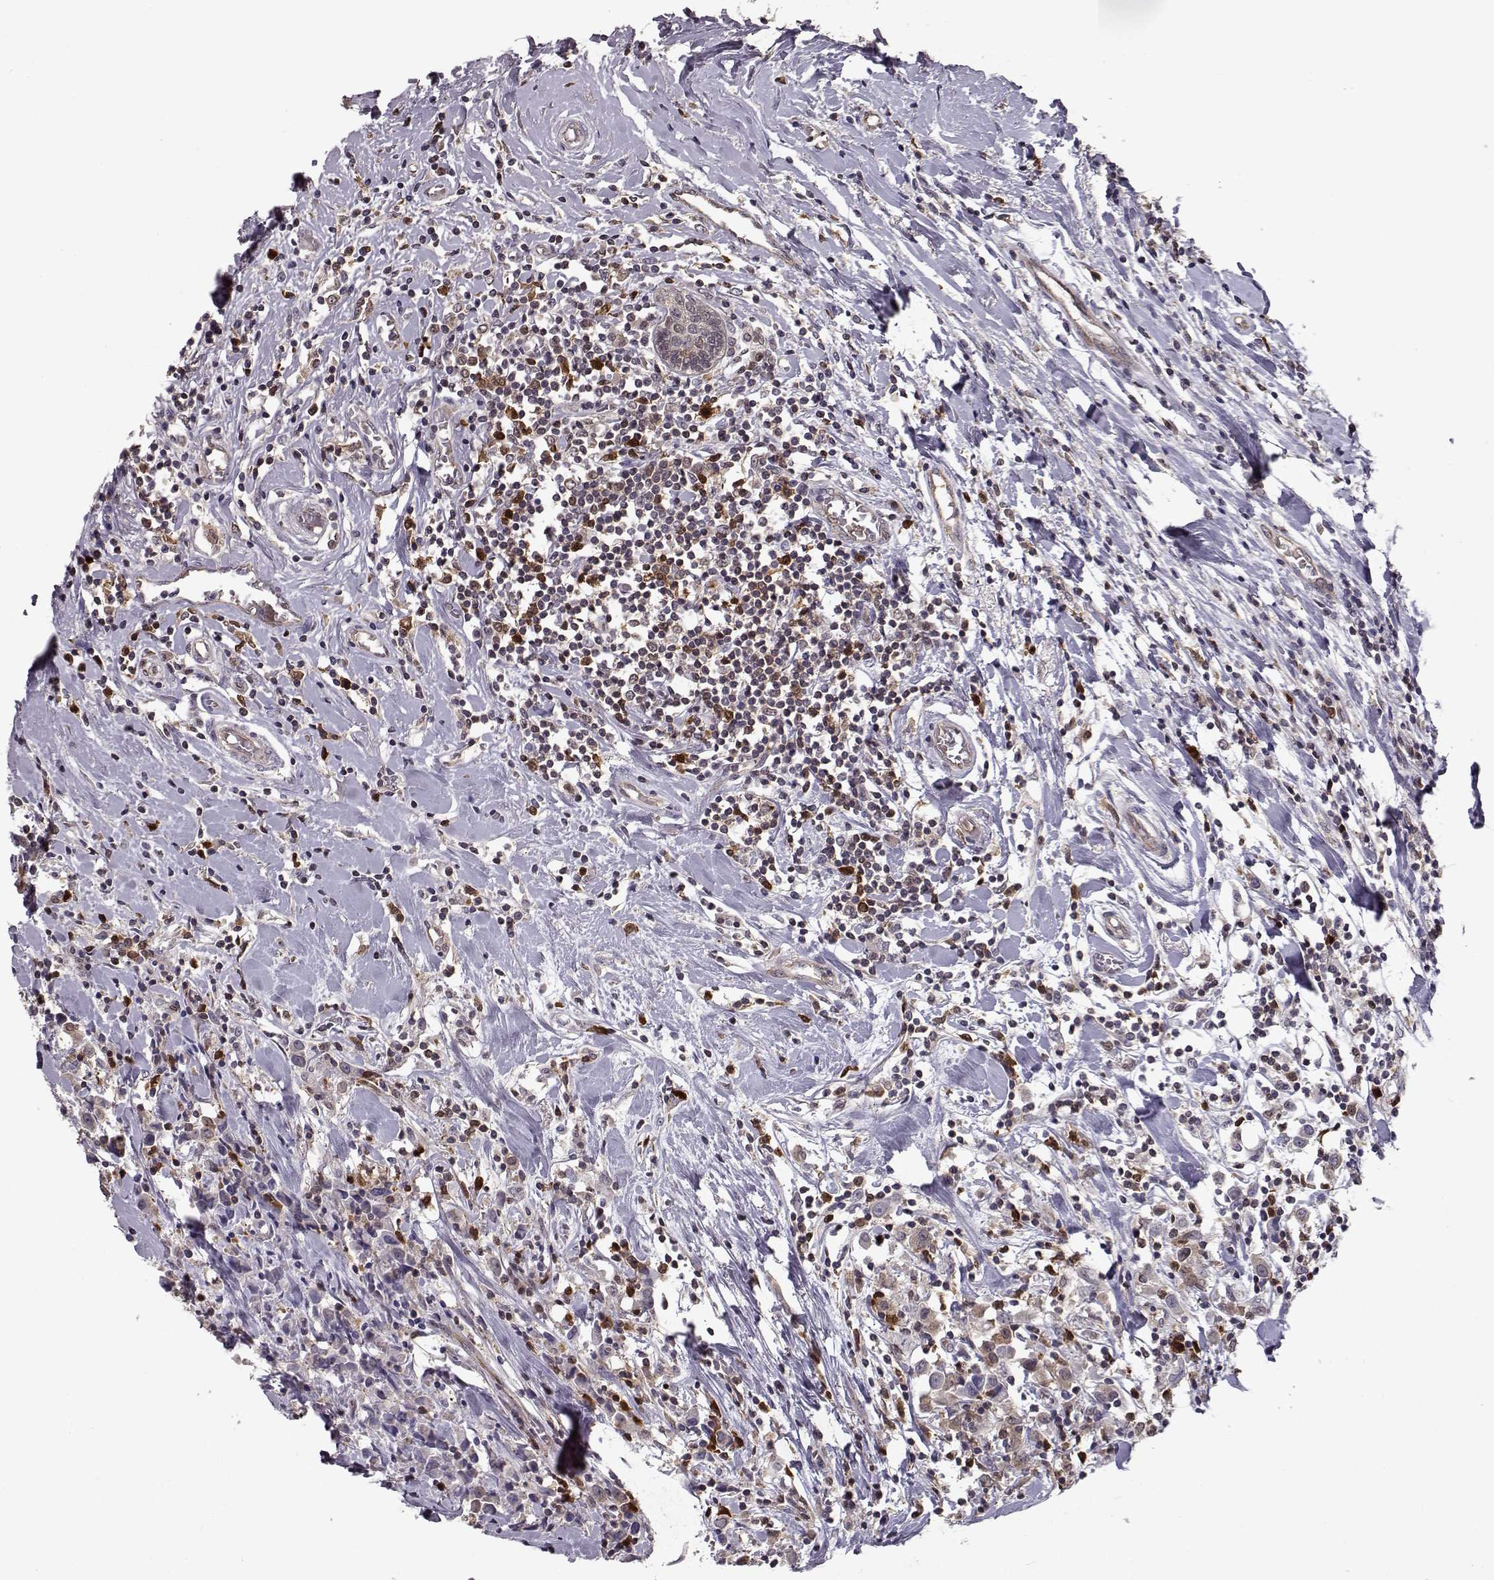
{"staining": {"intensity": "weak", "quantity": ">75%", "location": "nuclear"}, "tissue": "breast cancer", "cell_type": "Tumor cells", "image_type": "cancer", "snomed": [{"axis": "morphology", "description": "Duct carcinoma"}, {"axis": "topography", "description": "Breast"}], "caption": "Breast cancer (invasive ductal carcinoma) stained with a protein marker exhibits weak staining in tumor cells.", "gene": "RANBP1", "patient": {"sex": "female", "age": 61}}